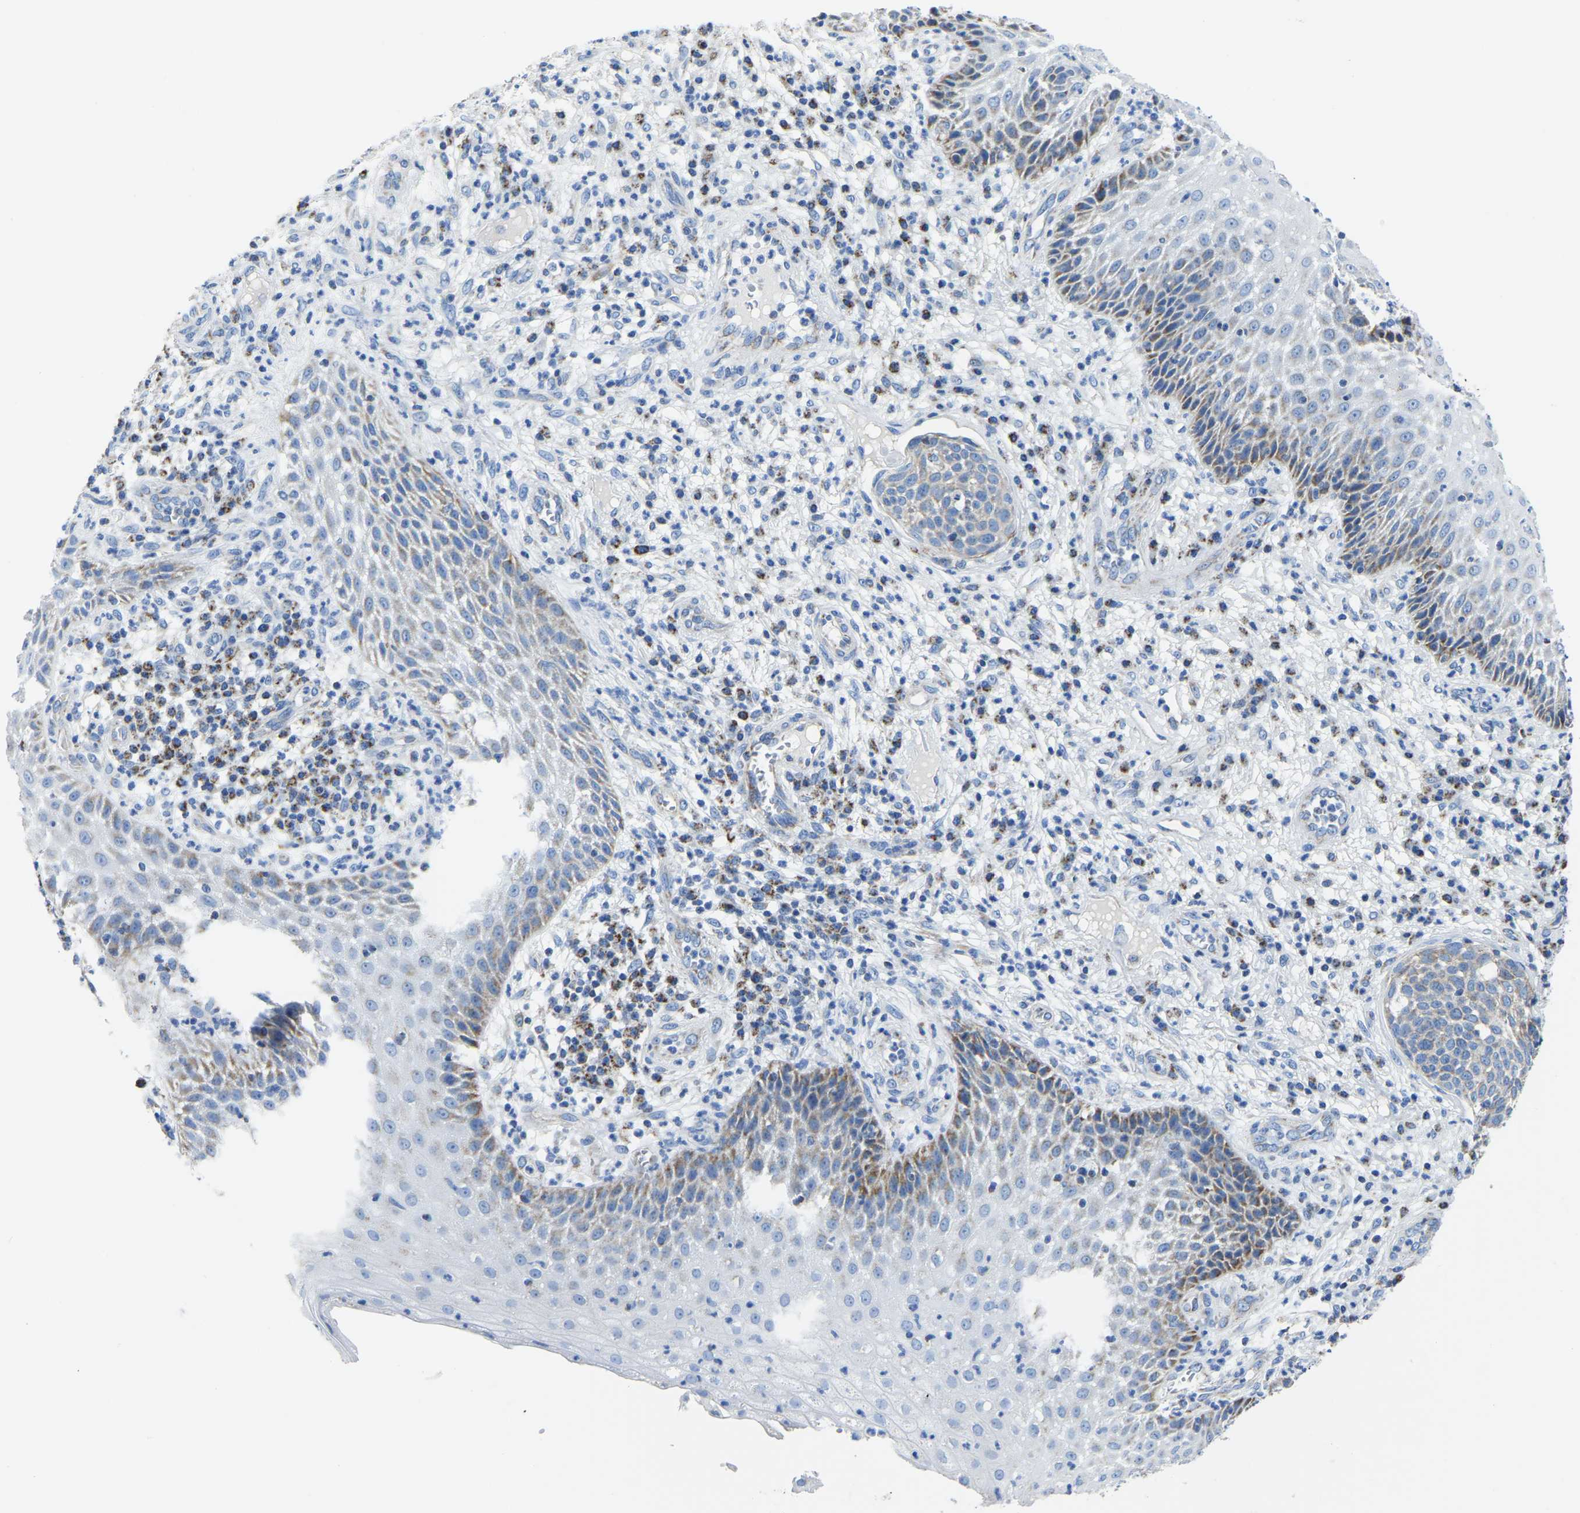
{"staining": {"intensity": "weak", "quantity": "<25%", "location": "cytoplasmic/membranous"}, "tissue": "cervical cancer", "cell_type": "Tumor cells", "image_type": "cancer", "snomed": [{"axis": "morphology", "description": "Squamous cell carcinoma, NOS"}, {"axis": "topography", "description": "Cervix"}], "caption": "Tumor cells show no significant staining in cervical squamous cell carcinoma. (DAB IHC visualized using brightfield microscopy, high magnification).", "gene": "ETFA", "patient": {"sex": "female", "age": 34}}